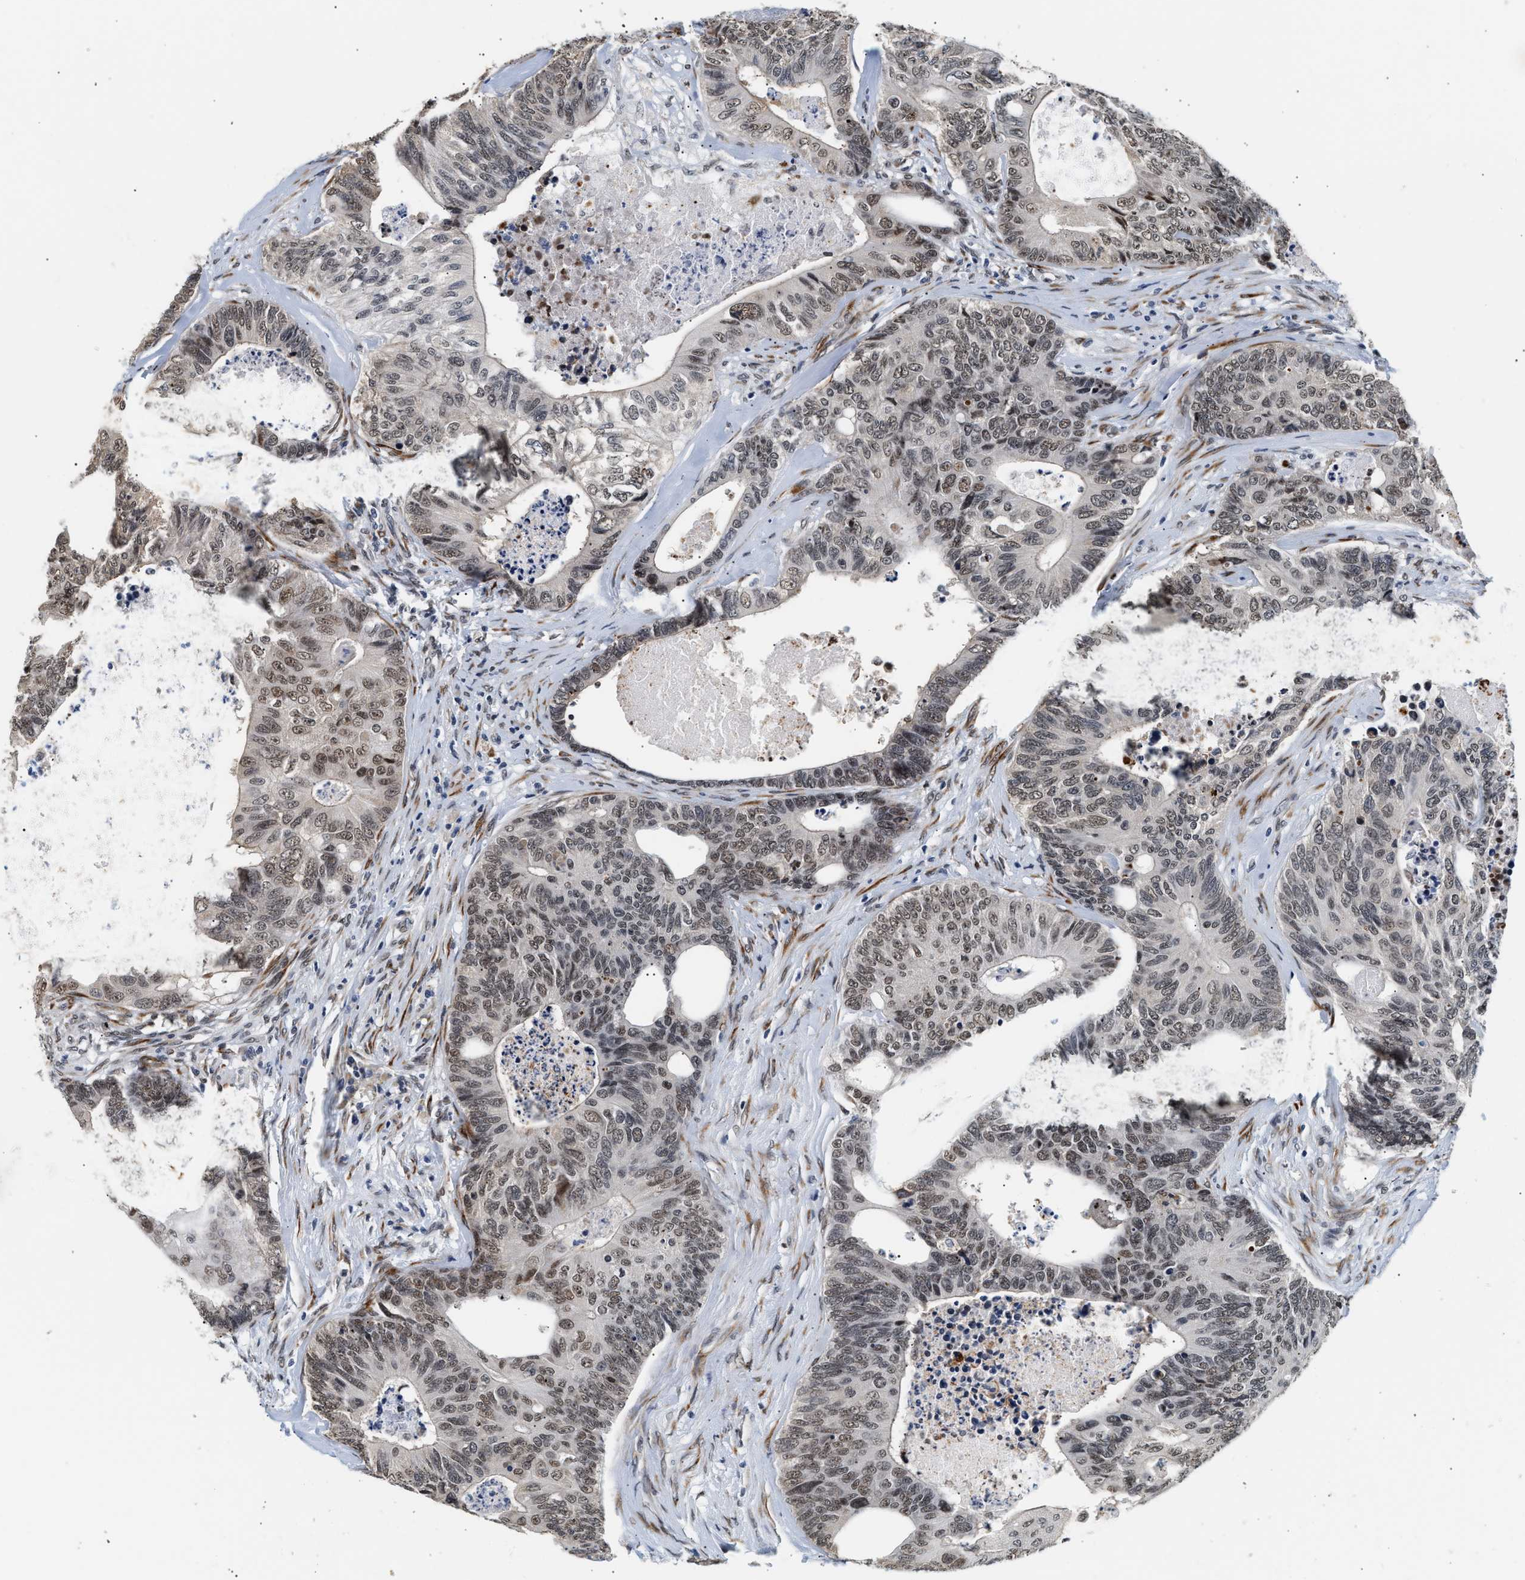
{"staining": {"intensity": "weak", "quantity": ">75%", "location": "nuclear"}, "tissue": "colorectal cancer", "cell_type": "Tumor cells", "image_type": "cancer", "snomed": [{"axis": "morphology", "description": "Adenocarcinoma, NOS"}, {"axis": "topography", "description": "Colon"}], "caption": "A brown stain shows weak nuclear expression of a protein in human adenocarcinoma (colorectal) tumor cells. (IHC, brightfield microscopy, high magnification).", "gene": "THOC1", "patient": {"sex": "female", "age": 67}}